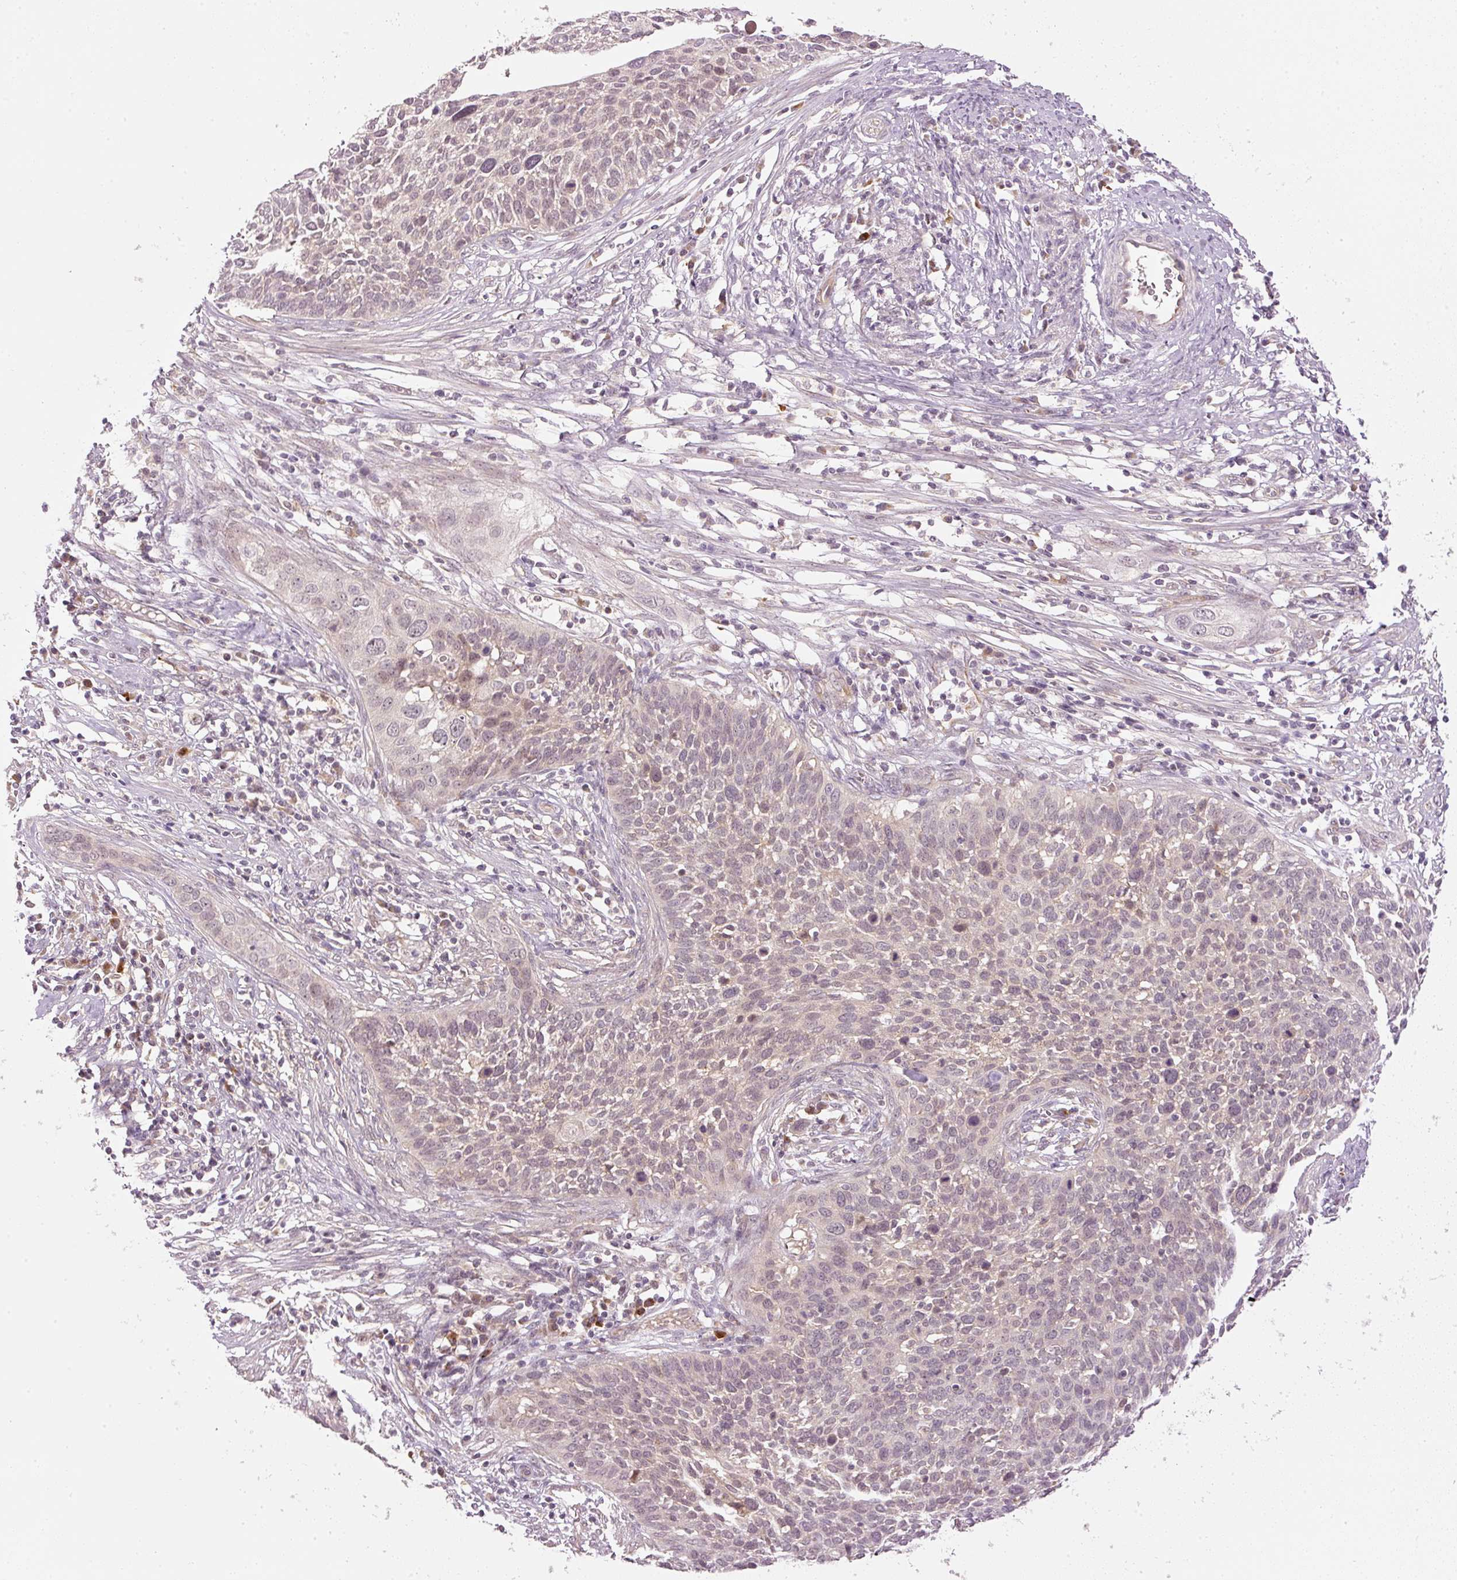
{"staining": {"intensity": "weak", "quantity": "<25%", "location": "cytoplasmic/membranous,nuclear"}, "tissue": "cervical cancer", "cell_type": "Tumor cells", "image_type": "cancer", "snomed": [{"axis": "morphology", "description": "Squamous cell carcinoma, NOS"}, {"axis": "topography", "description": "Cervix"}], "caption": "Tumor cells show no significant staining in squamous cell carcinoma (cervical).", "gene": "CDC20B", "patient": {"sex": "female", "age": 34}}